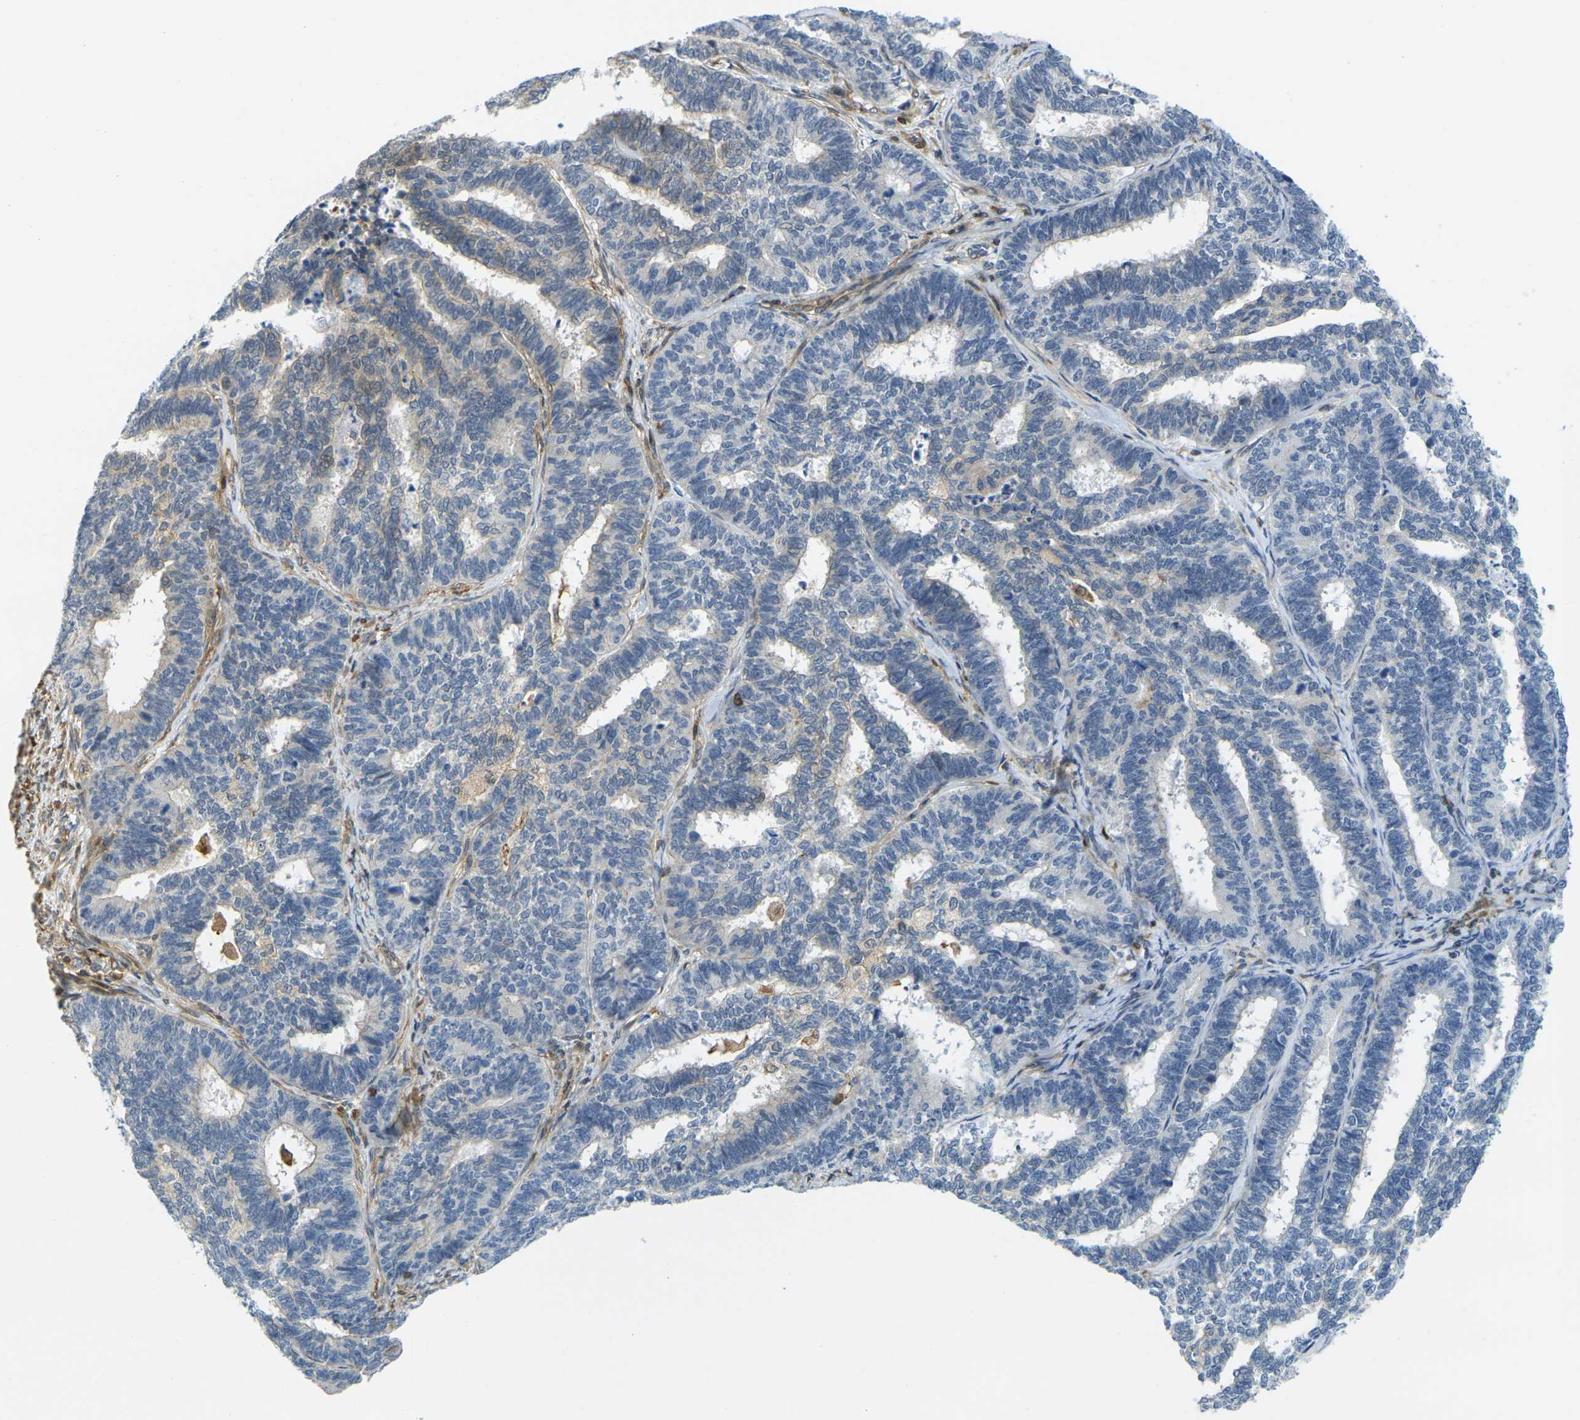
{"staining": {"intensity": "weak", "quantity": "<25%", "location": "cytoplasmic/membranous"}, "tissue": "endometrial cancer", "cell_type": "Tumor cells", "image_type": "cancer", "snomed": [{"axis": "morphology", "description": "Adenocarcinoma, NOS"}, {"axis": "topography", "description": "Endometrium"}], "caption": "A micrograph of human endometrial adenocarcinoma is negative for staining in tumor cells. The staining was performed using DAB to visualize the protein expression in brown, while the nuclei were stained in blue with hematoxylin (Magnification: 20x).", "gene": "LASP1", "patient": {"sex": "female", "age": 70}}